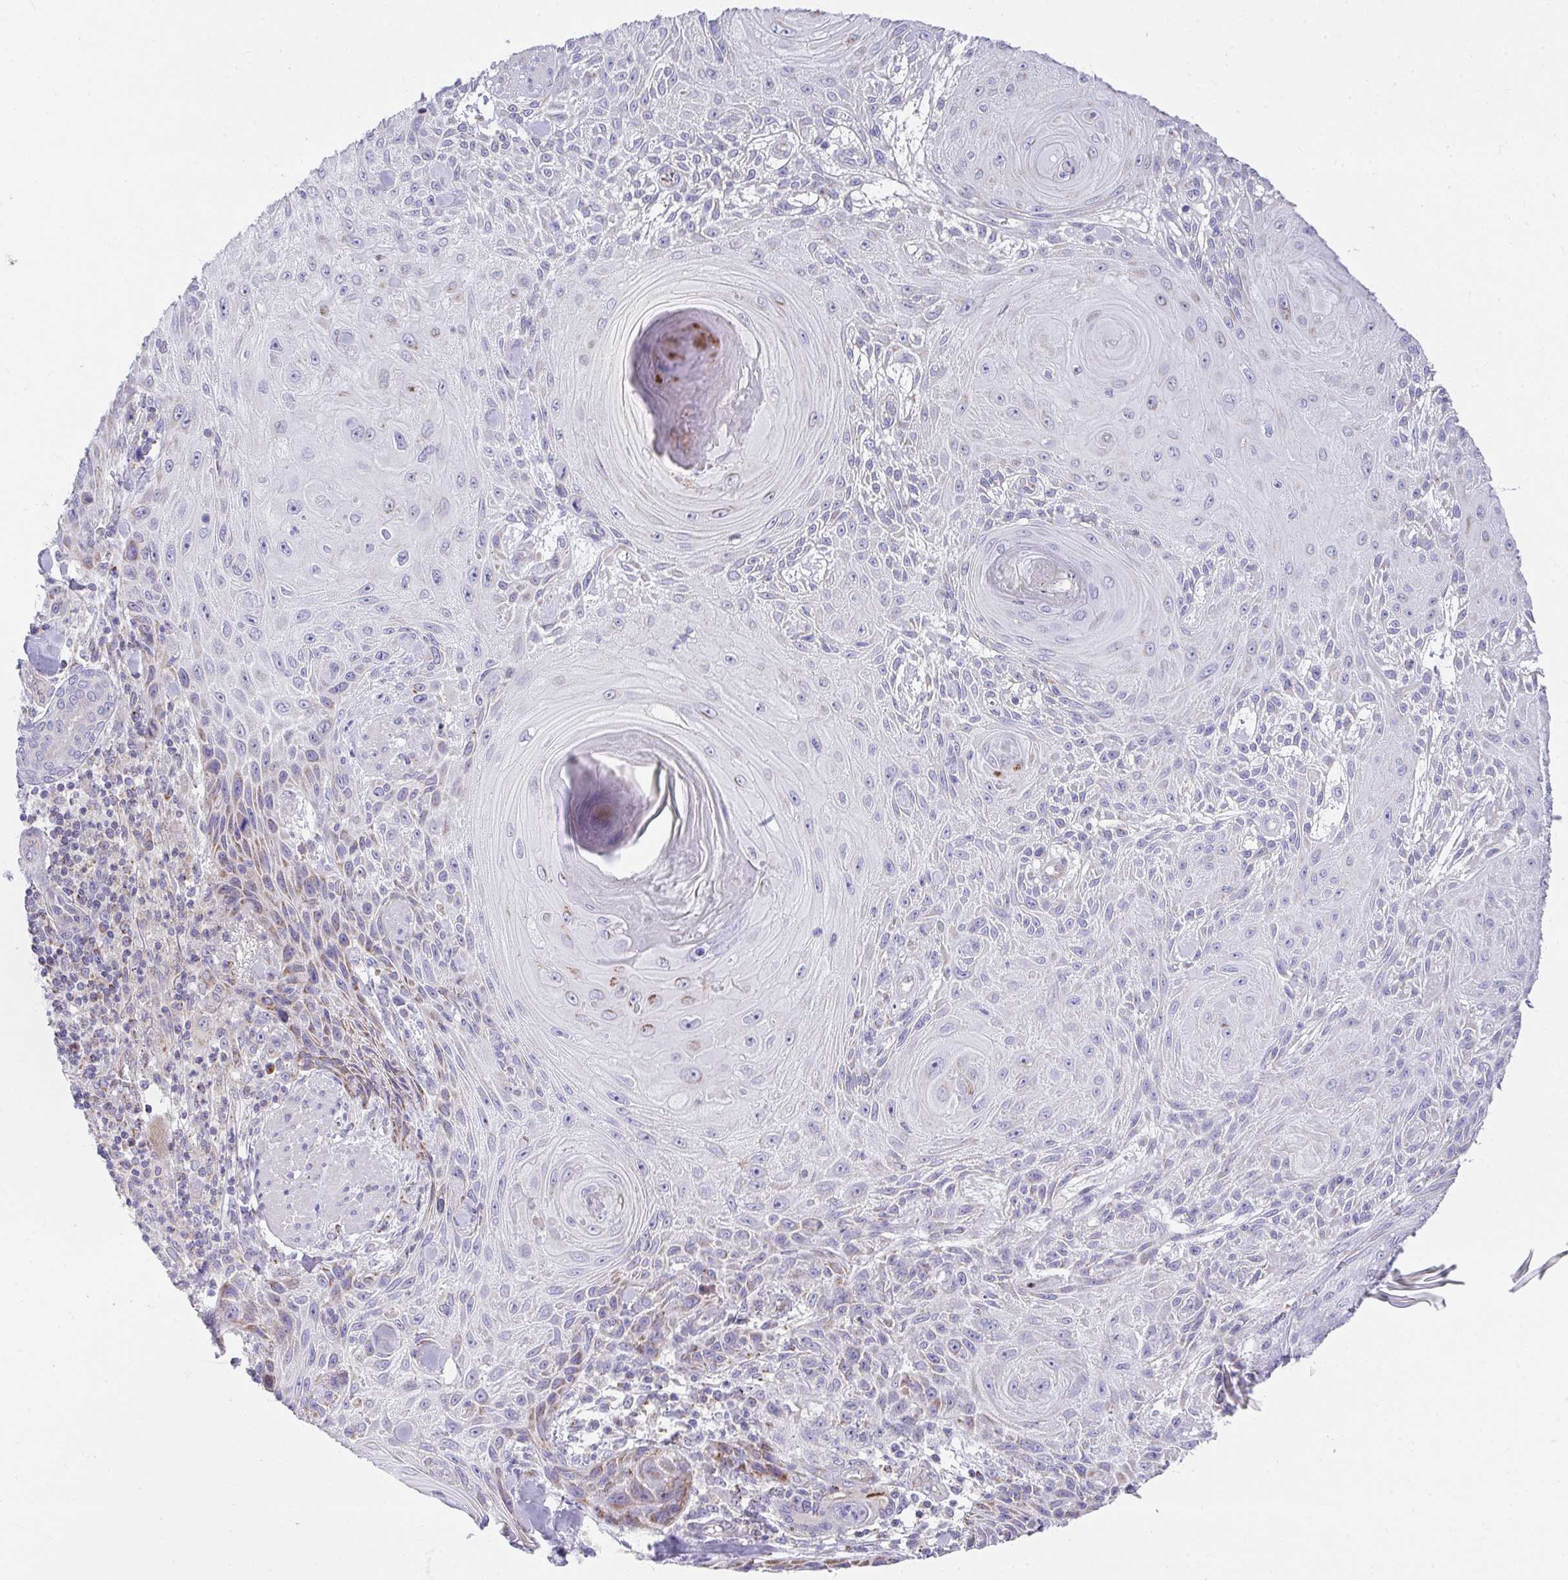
{"staining": {"intensity": "weak", "quantity": "25%-75%", "location": "cytoplasmic/membranous"}, "tissue": "skin cancer", "cell_type": "Tumor cells", "image_type": "cancer", "snomed": [{"axis": "morphology", "description": "Squamous cell carcinoma, NOS"}, {"axis": "topography", "description": "Skin"}], "caption": "Immunohistochemistry (IHC) of human skin cancer reveals low levels of weak cytoplasmic/membranous expression in about 25%-75% of tumor cells.", "gene": "PRRG3", "patient": {"sex": "male", "age": 88}}